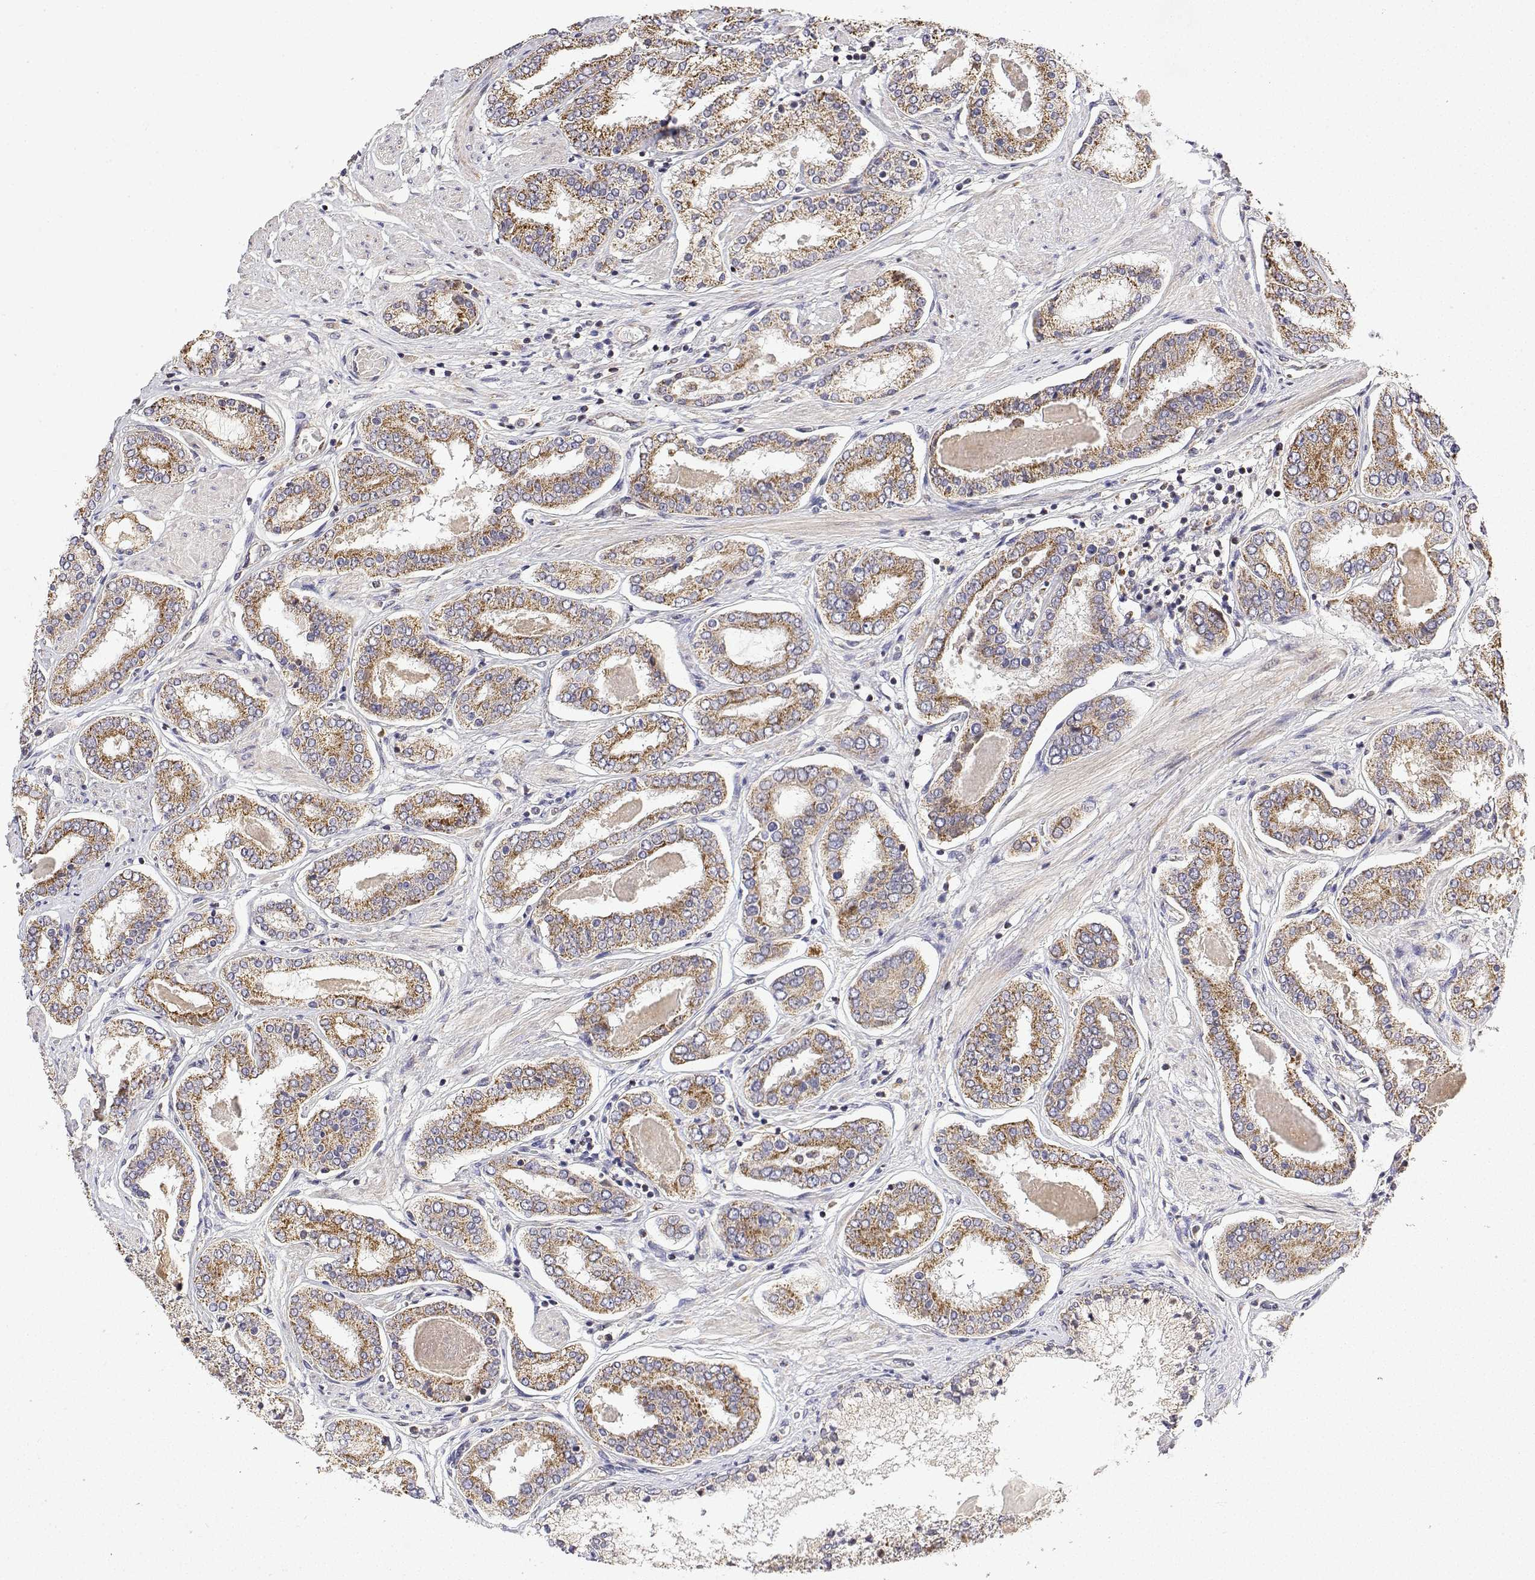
{"staining": {"intensity": "moderate", "quantity": ">75%", "location": "cytoplasmic/membranous"}, "tissue": "prostate cancer", "cell_type": "Tumor cells", "image_type": "cancer", "snomed": [{"axis": "morphology", "description": "Adenocarcinoma, High grade"}, {"axis": "topography", "description": "Prostate"}], "caption": "Immunohistochemistry (IHC) of adenocarcinoma (high-grade) (prostate) reveals medium levels of moderate cytoplasmic/membranous expression in approximately >75% of tumor cells.", "gene": "GADD45GIP1", "patient": {"sex": "male", "age": 63}}